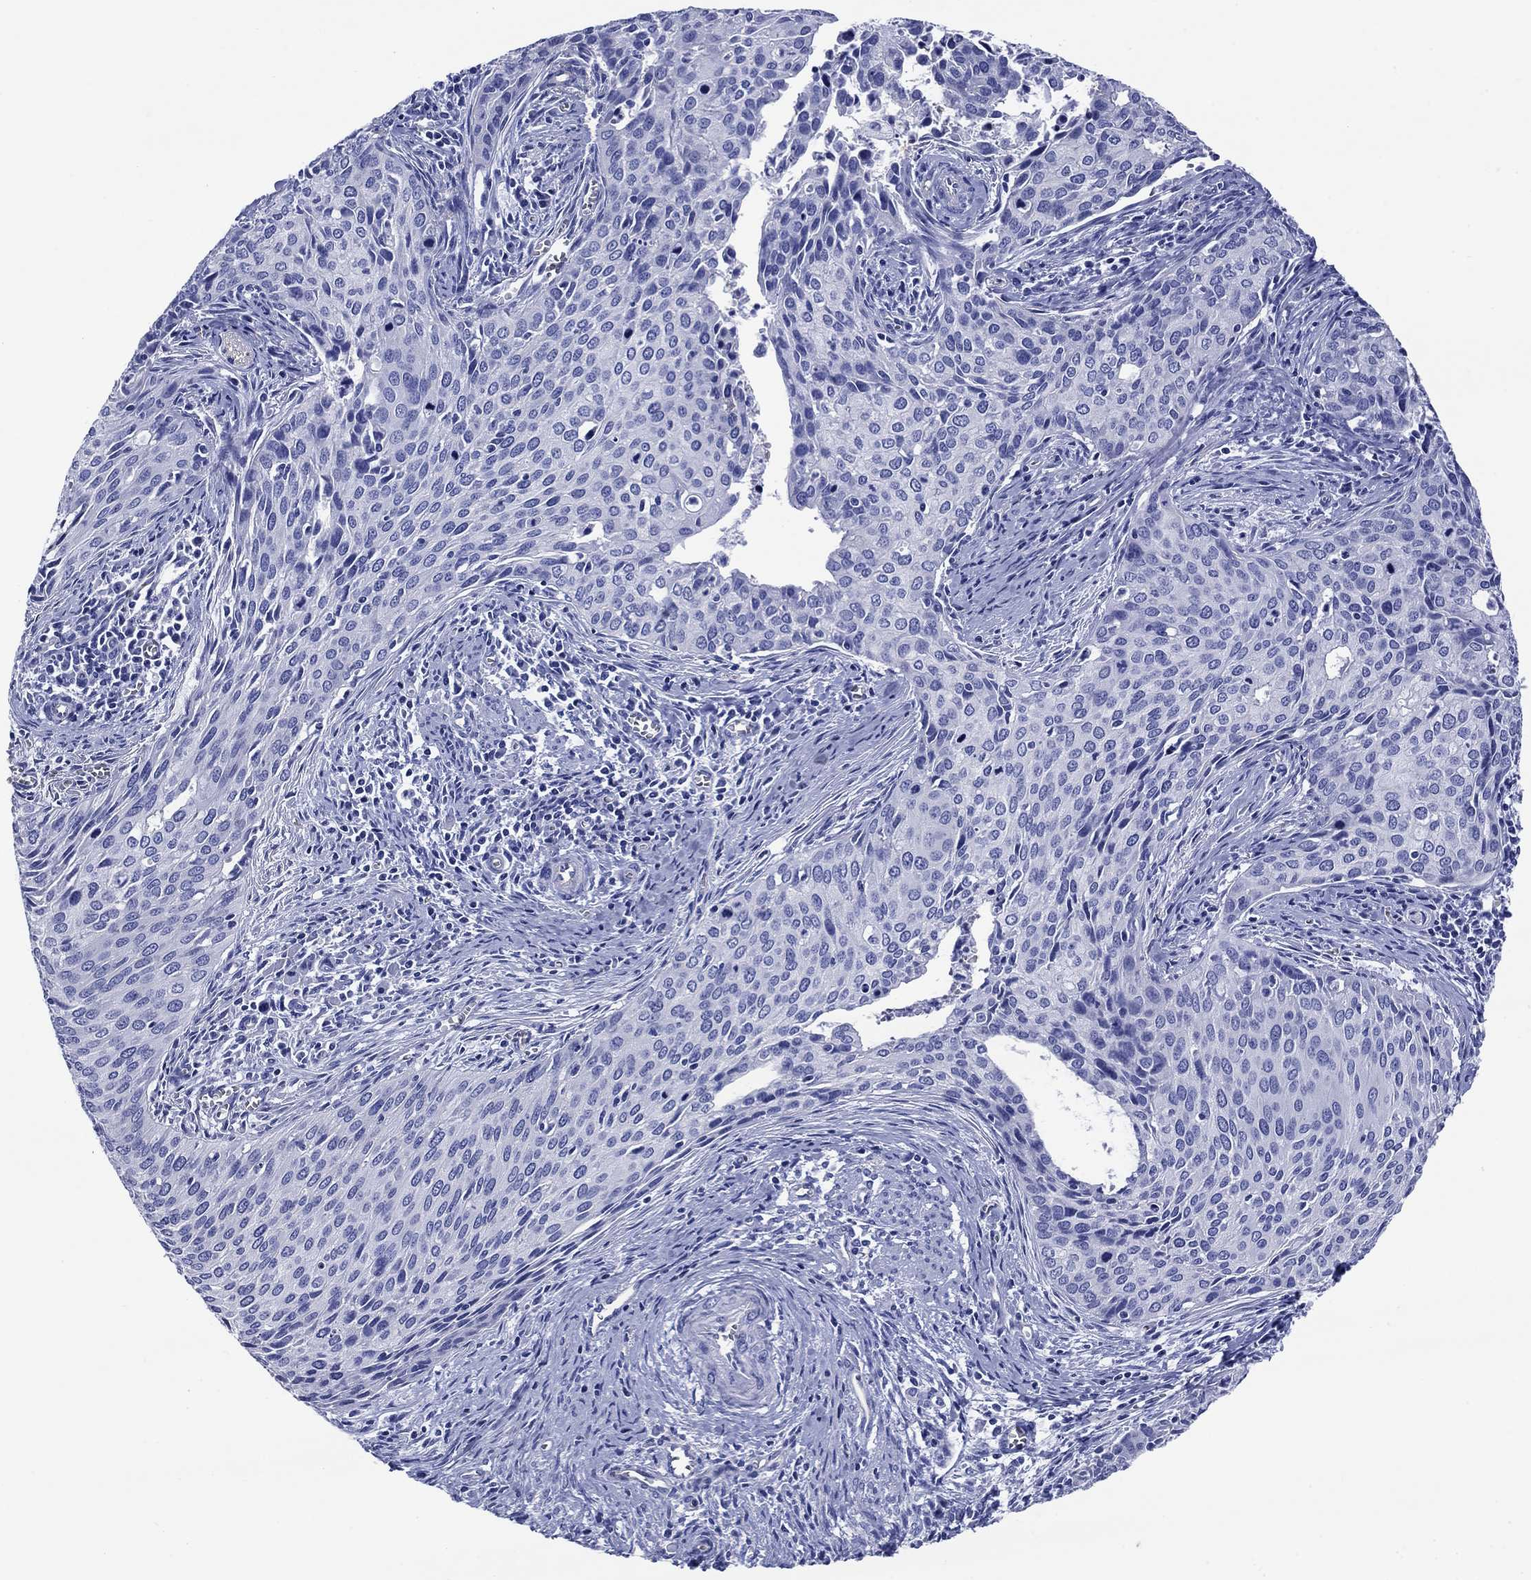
{"staining": {"intensity": "negative", "quantity": "none", "location": "none"}, "tissue": "cervical cancer", "cell_type": "Tumor cells", "image_type": "cancer", "snomed": [{"axis": "morphology", "description": "Squamous cell carcinoma, NOS"}, {"axis": "topography", "description": "Cervix"}], "caption": "IHC histopathology image of human cervical cancer stained for a protein (brown), which shows no staining in tumor cells. (Brightfield microscopy of DAB (3,3'-diaminobenzidine) IHC at high magnification).", "gene": "SLC1A2", "patient": {"sex": "female", "age": 29}}